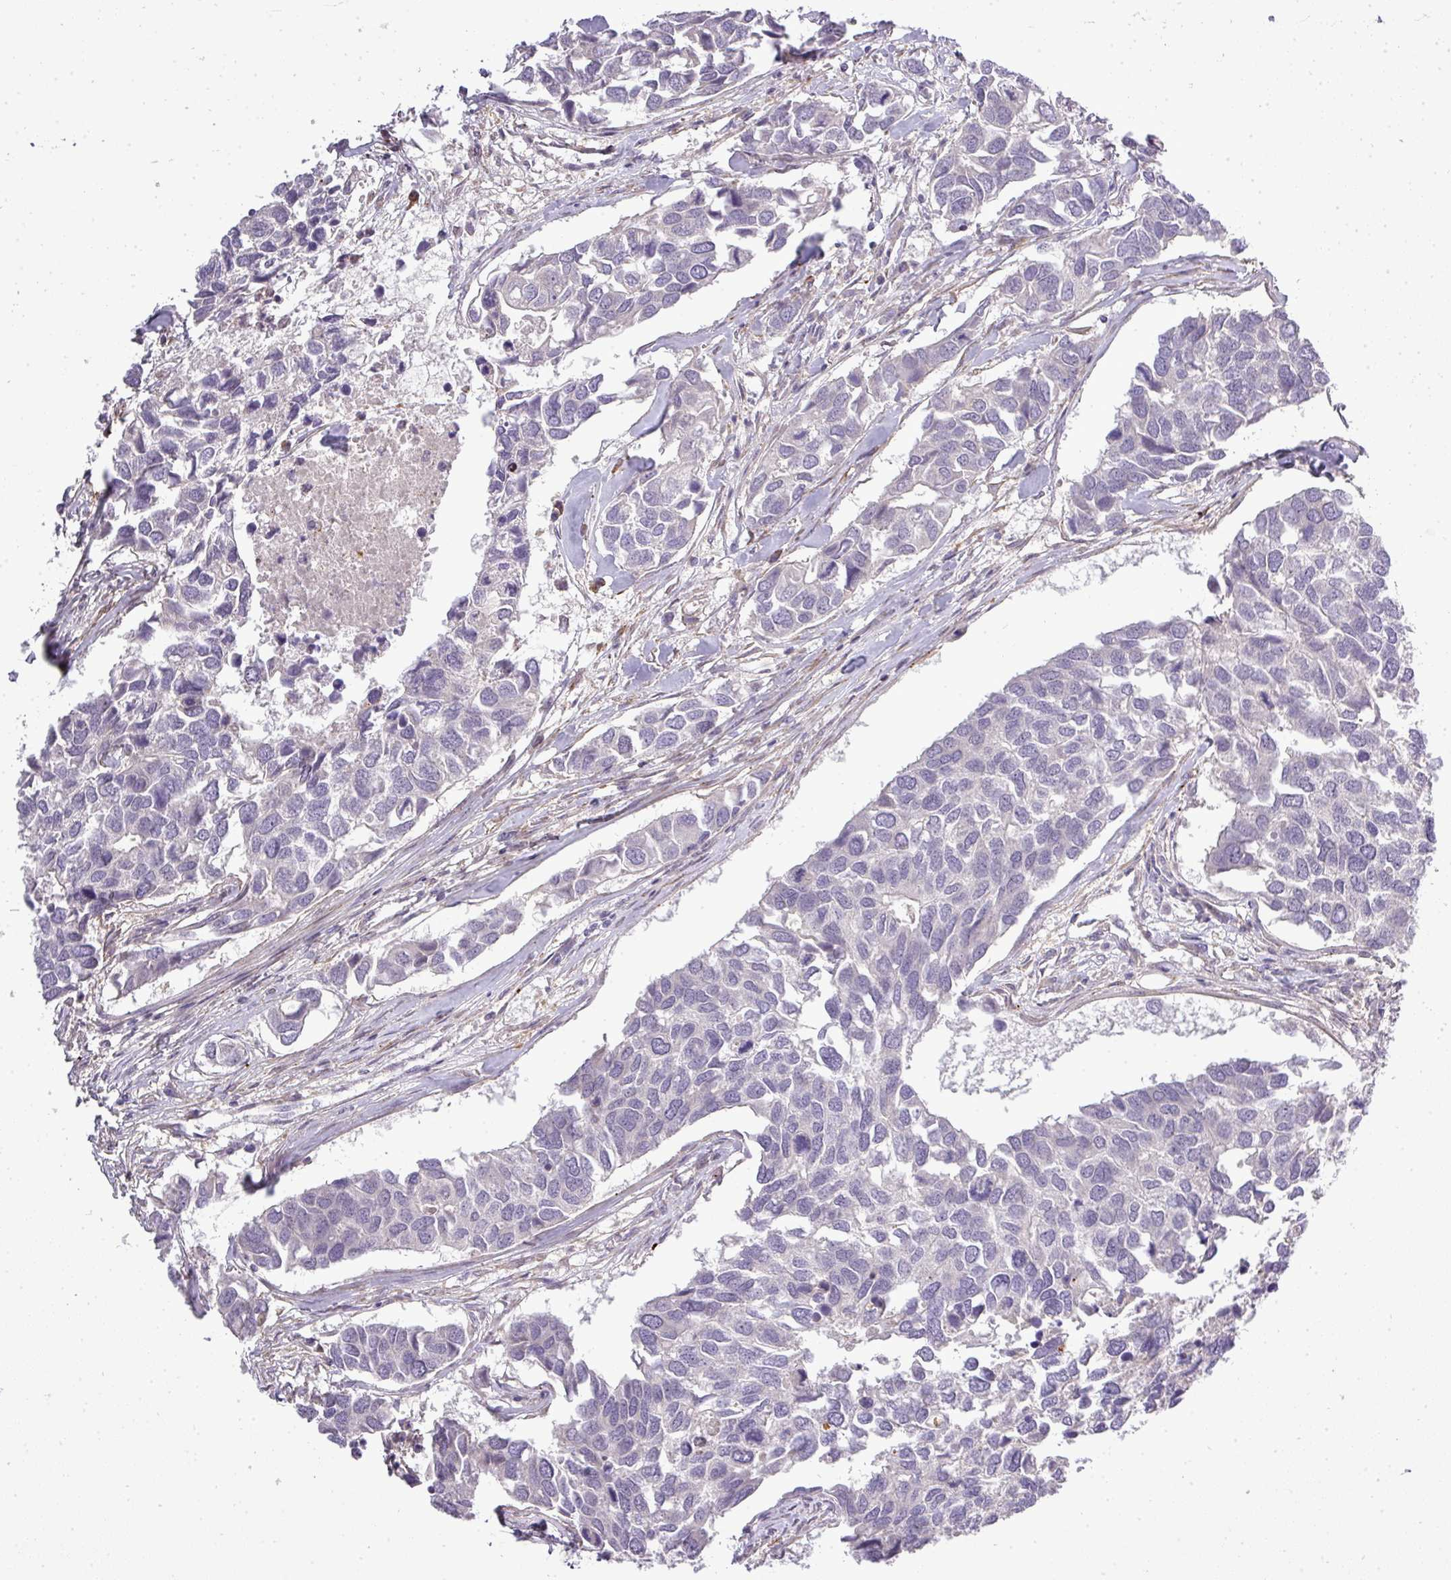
{"staining": {"intensity": "negative", "quantity": "none", "location": "none"}, "tissue": "breast cancer", "cell_type": "Tumor cells", "image_type": "cancer", "snomed": [{"axis": "morphology", "description": "Duct carcinoma"}, {"axis": "topography", "description": "Breast"}], "caption": "Tumor cells show no significant protein staining in breast infiltrating ductal carcinoma. Nuclei are stained in blue.", "gene": "ZDHHC1", "patient": {"sex": "female", "age": 83}}